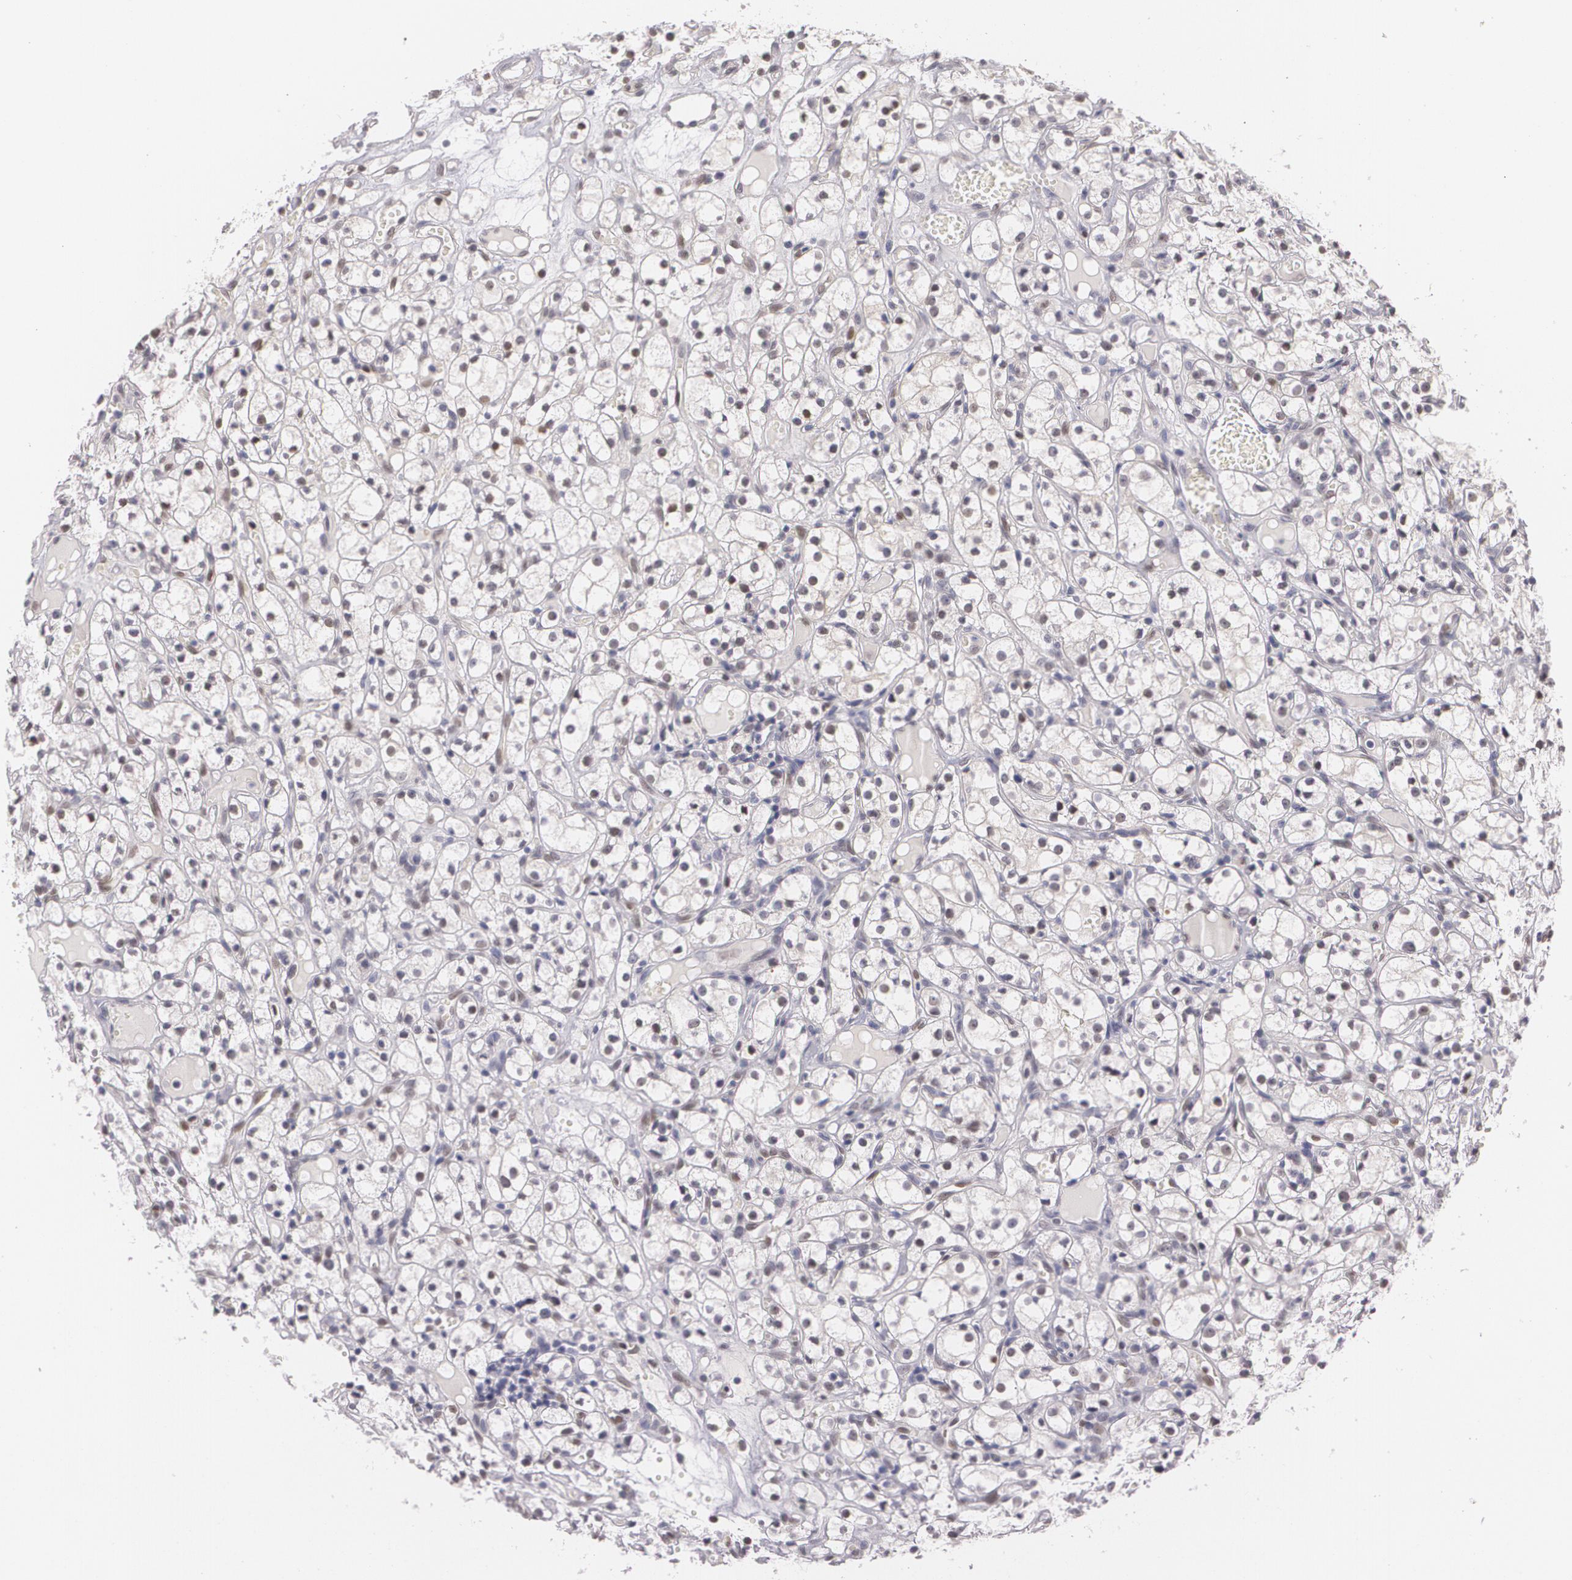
{"staining": {"intensity": "weak", "quantity": "<25%", "location": "nuclear"}, "tissue": "renal cancer", "cell_type": "Tumor cells", "image_type": "cancer", "snomed": [{"axis": "morphology", "description": "Adenocarcinoma, NOS"}, {"axis": "topography", "description": "Kidney"}], "caption": "IHC histopathology image of neoplastic tissue: renal cancer (adenocarcinoma) stained with DAB displays no significant protein expression in tumor cells.", "gene": "ZBTB16", "patient": {"sex": "male", "age": 61}}